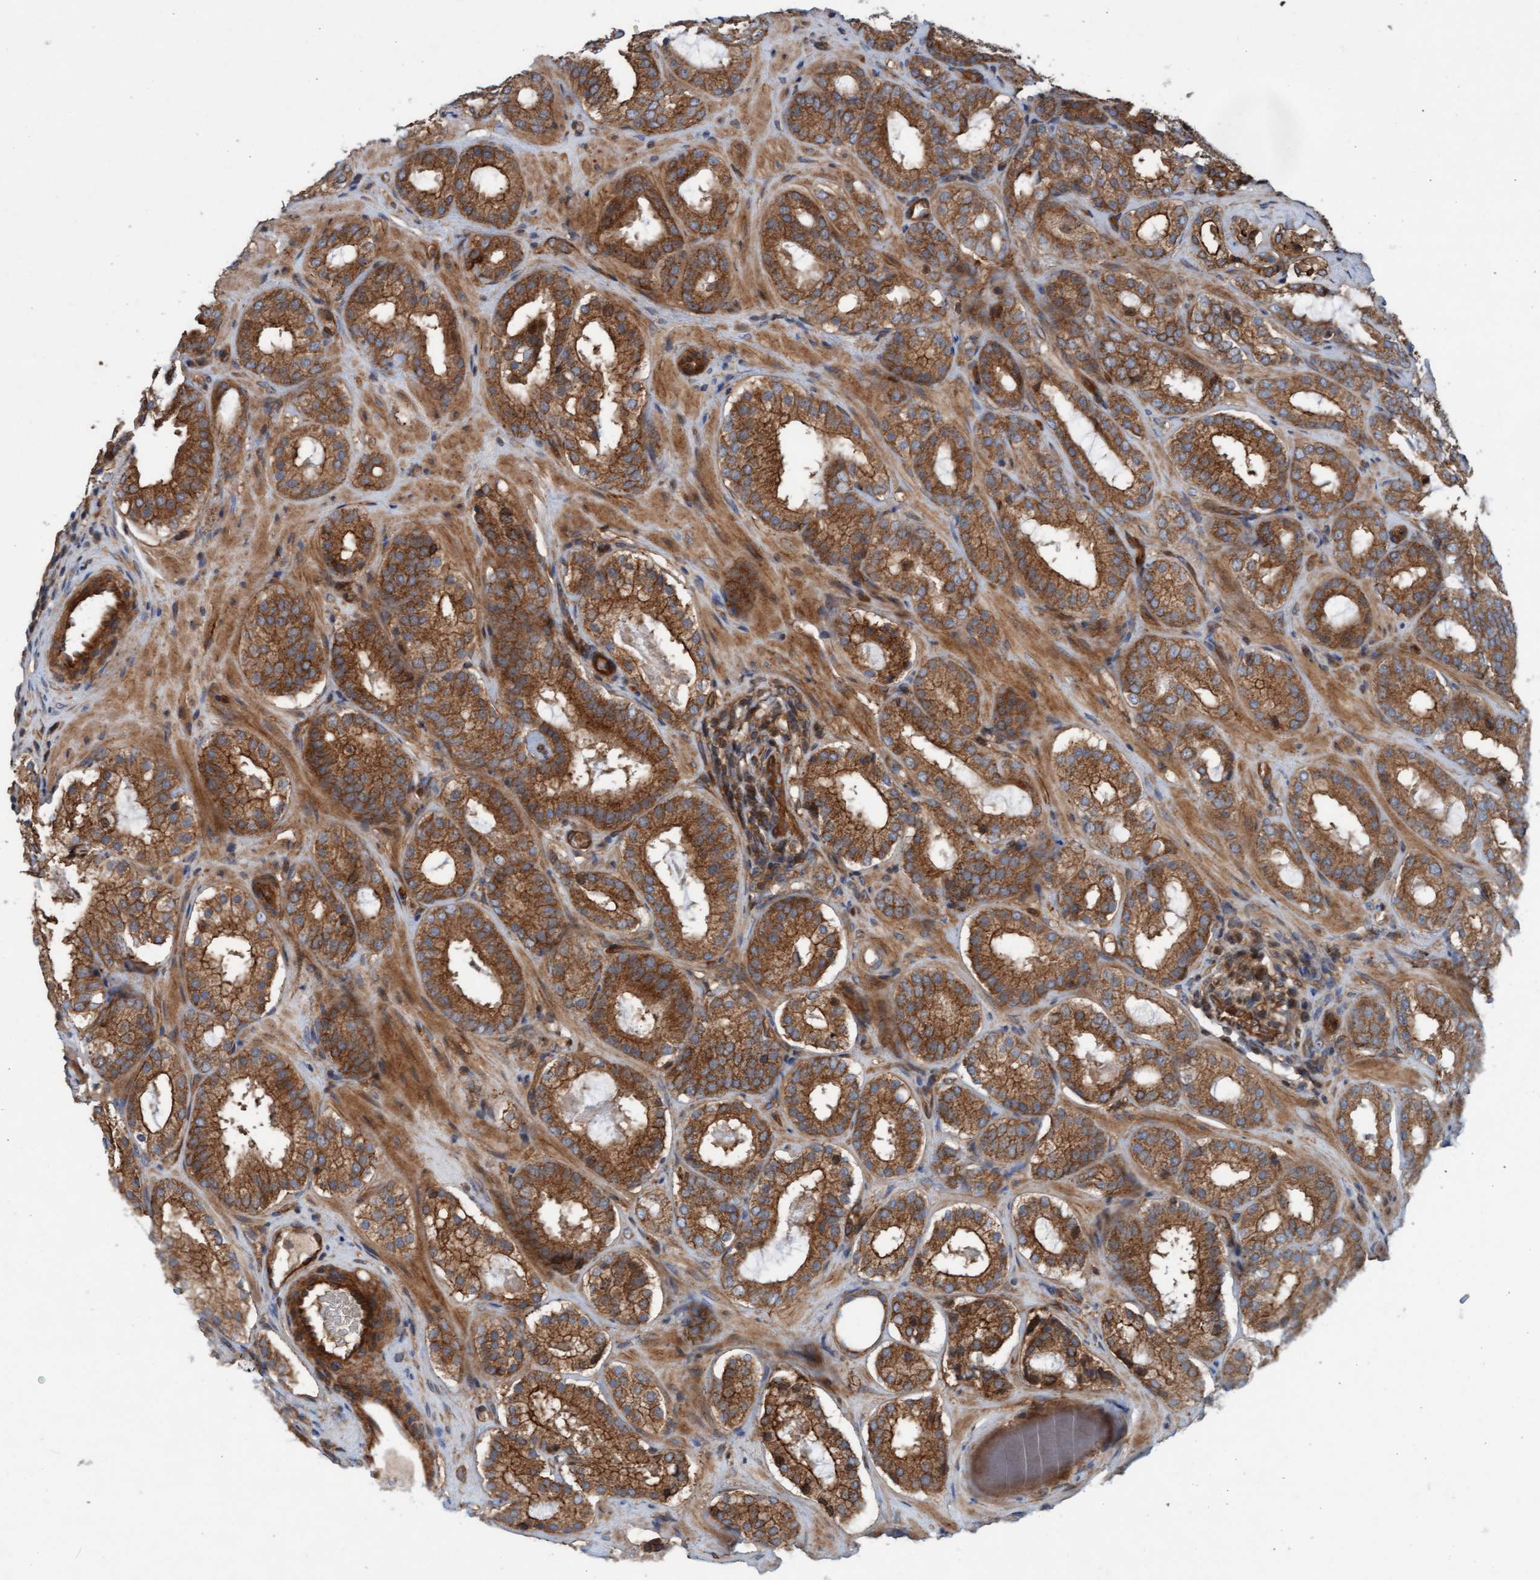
{"staining": {"intensity": "strong", "quantity": ">75%", "location": "cytoplasmic/membranous"}, "tissue": "prostate cancer", "cell_type": "Tumor cells", "image_type": "cancer", "snomed": [{"axis": "morphology", "description": "Adenocarcinoma, Low grade"}, {"axis": "topography", "description": "Prostate"}], "caption": "Brown immunohistochemical staining in prostate cancer (low-grade adenocarcinoma) shows strong cytoplasmic/membranous staining in approximately >75% of tumor cells. (Stains: DAB in brown, nuclei in blue, Microscopy: brightfield microscopy at high magnification).", "gene": "ERAL1", "patient": {"sex": "male", "age": 69}}